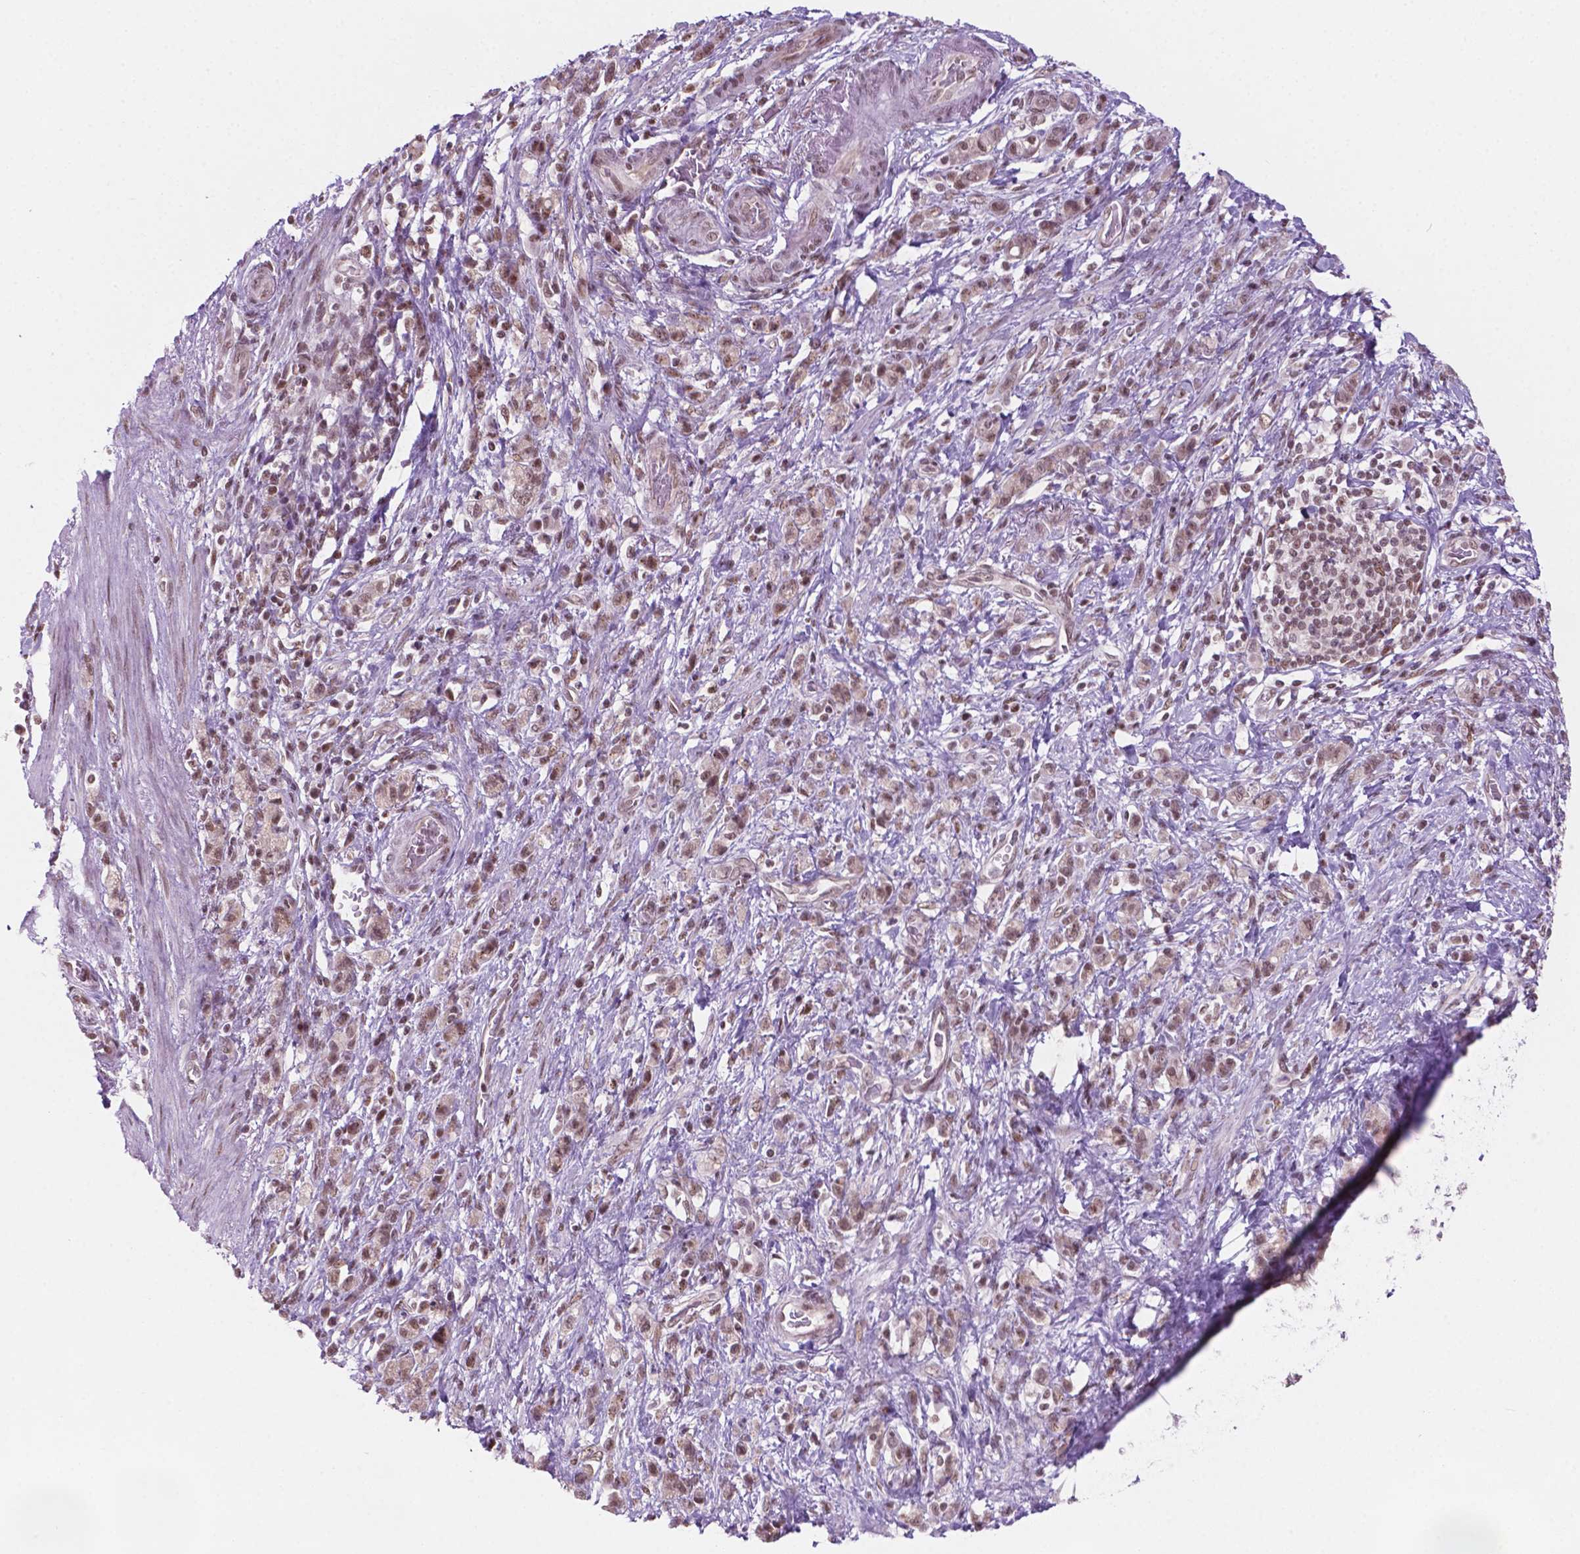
{"staining": {"intensity": "weak", "quantity": ">75%", "location": "nuclear"}, "tissue": "stomach cancer", "cell_type": "Tumor cells", "image_type": "cancer", "snomed": [{"axis": "morphology", "description": "Adenocarcinoma, NOS"}, {"axis": "topography", "description": "Stomach"}], "caption": "Immunohistochemical staining of human stomach cancer exhibits weak nuclear protein staining in about >75% of tumor cells.", "gene": "PHAX", "patient": {"sex": "male", "age": 77}}